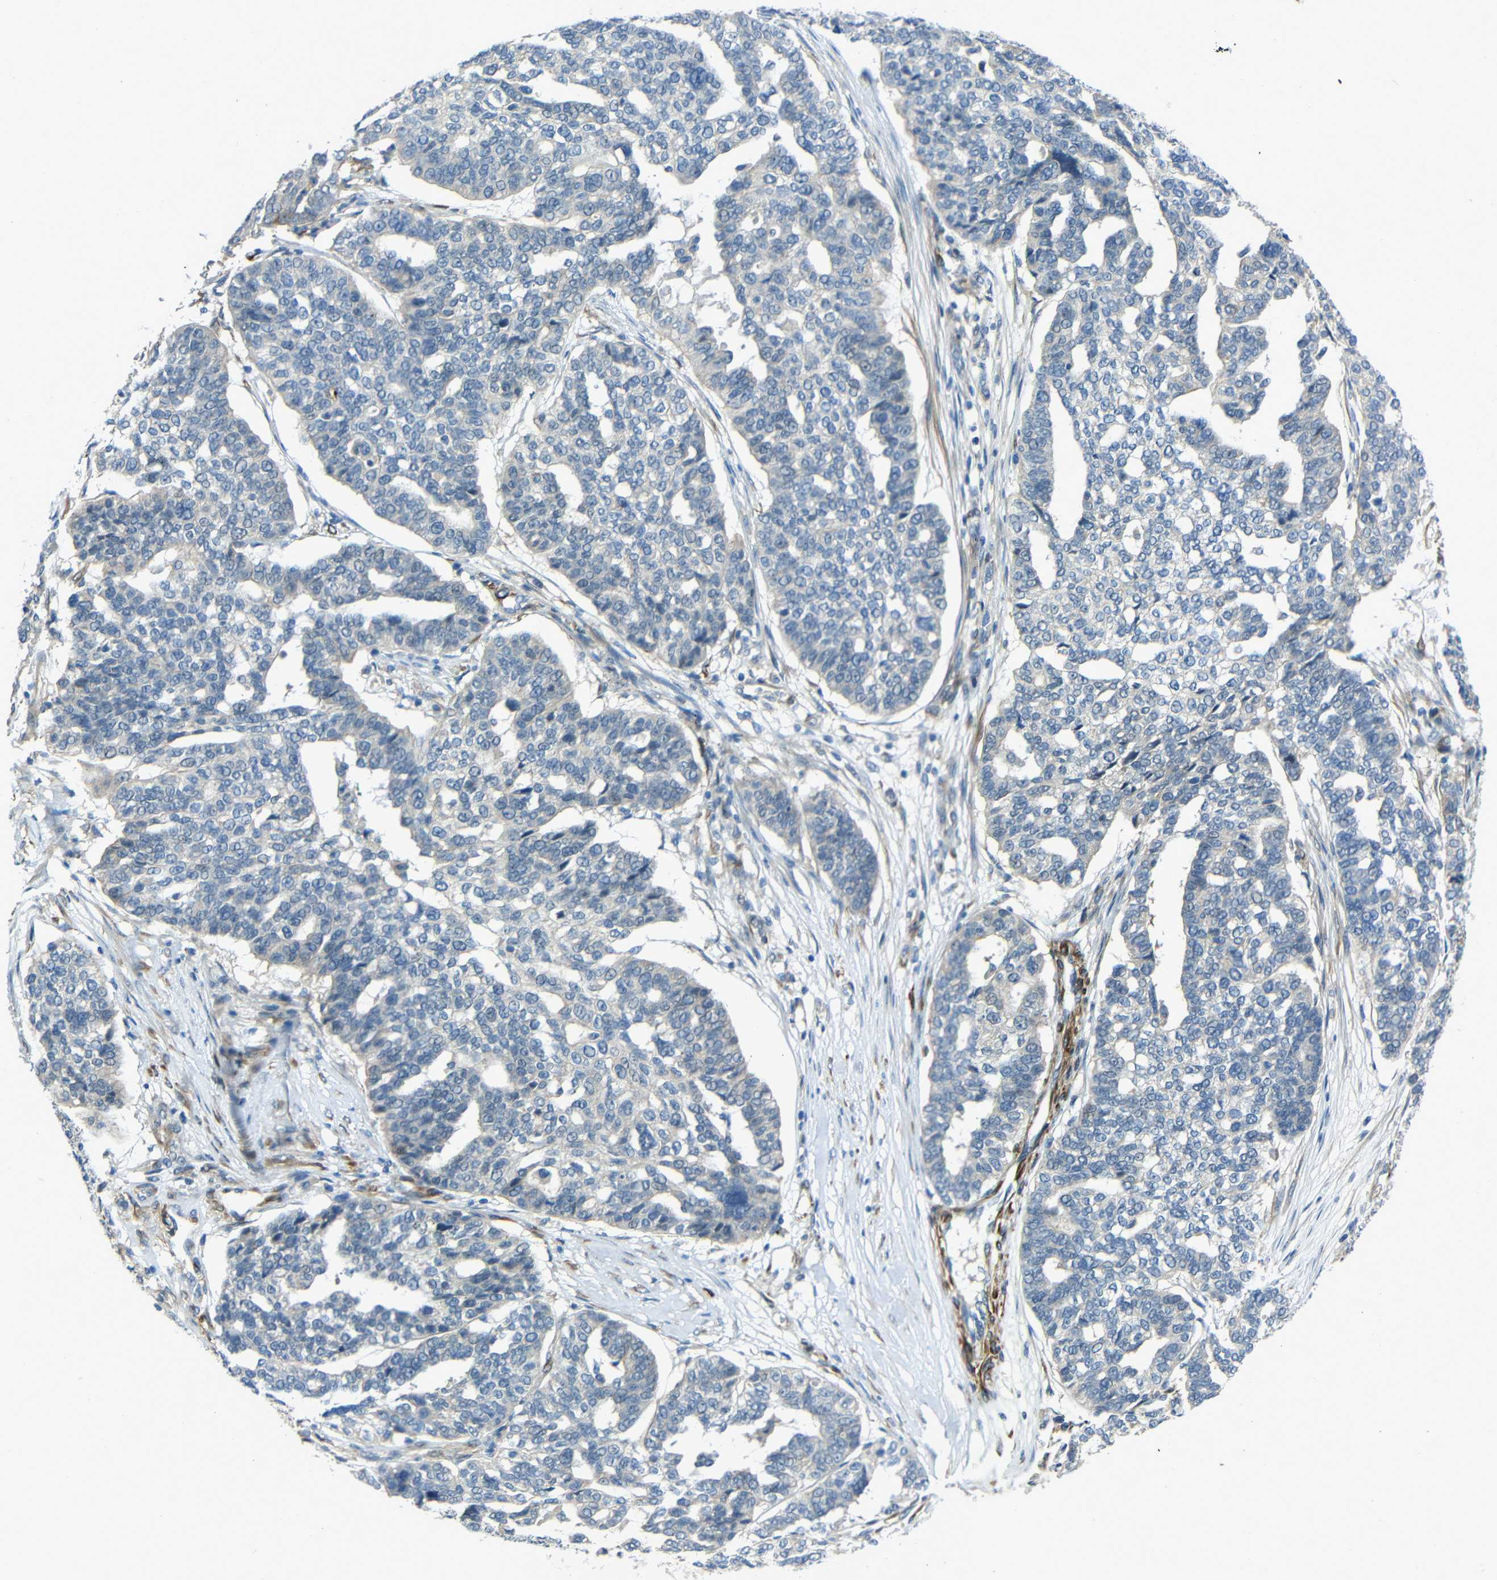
{"staining": {"intensity": "negative", "quantity": "none", "location": "none"}, "tissue": "ovarian cancer", "cell_type": "Tumor cells", "image_type": "cancer", "snomed": [{"axis": "morphology", "description": "Cystadenocarcinoma, serous, NOS"}, {"axis": "topography", "description": "Ovary"}], "caption": "A histopathology image of ovarian cancer stained for a protein exhibits no brown staining in tumor cells.", "gene": "DCLK1", "patient": {"sex": "female", "age": 59}}